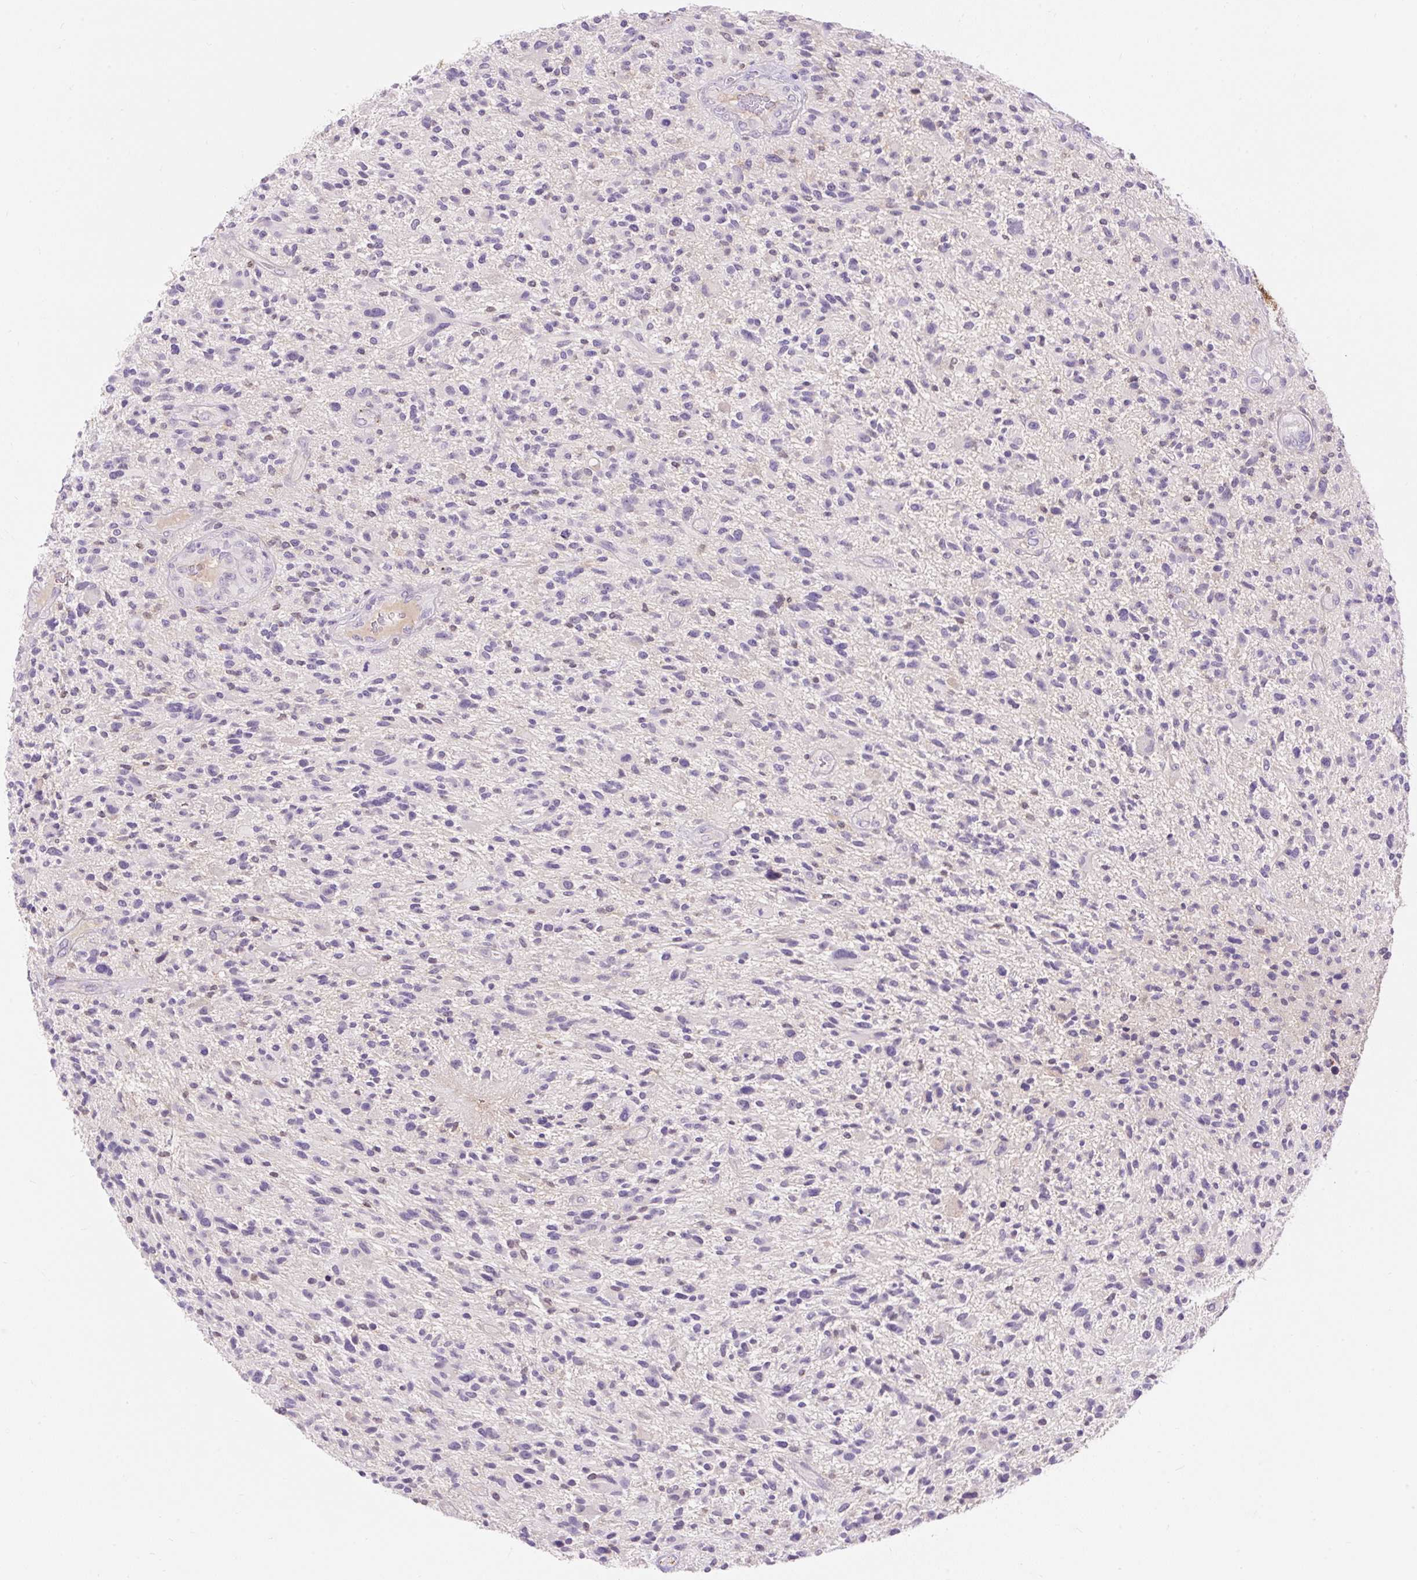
{"staining": {"intensity": "negative", "quantity": "none", "location": "none"}, "tissue": "glioma", "cell_type": "Tumor cells", "image_type": "cancer", "snomed": [{"axis": "morphology", "description": "Glioma, malignant, High grade"}, {"axis": "topography", "description": "Brain"}], "caption": "Tumor cells are negative for brown protein staining in high-grade glioma (malignant).", "gene": "TMEM150C", "patient": {"sex": "male", "age": 47}}